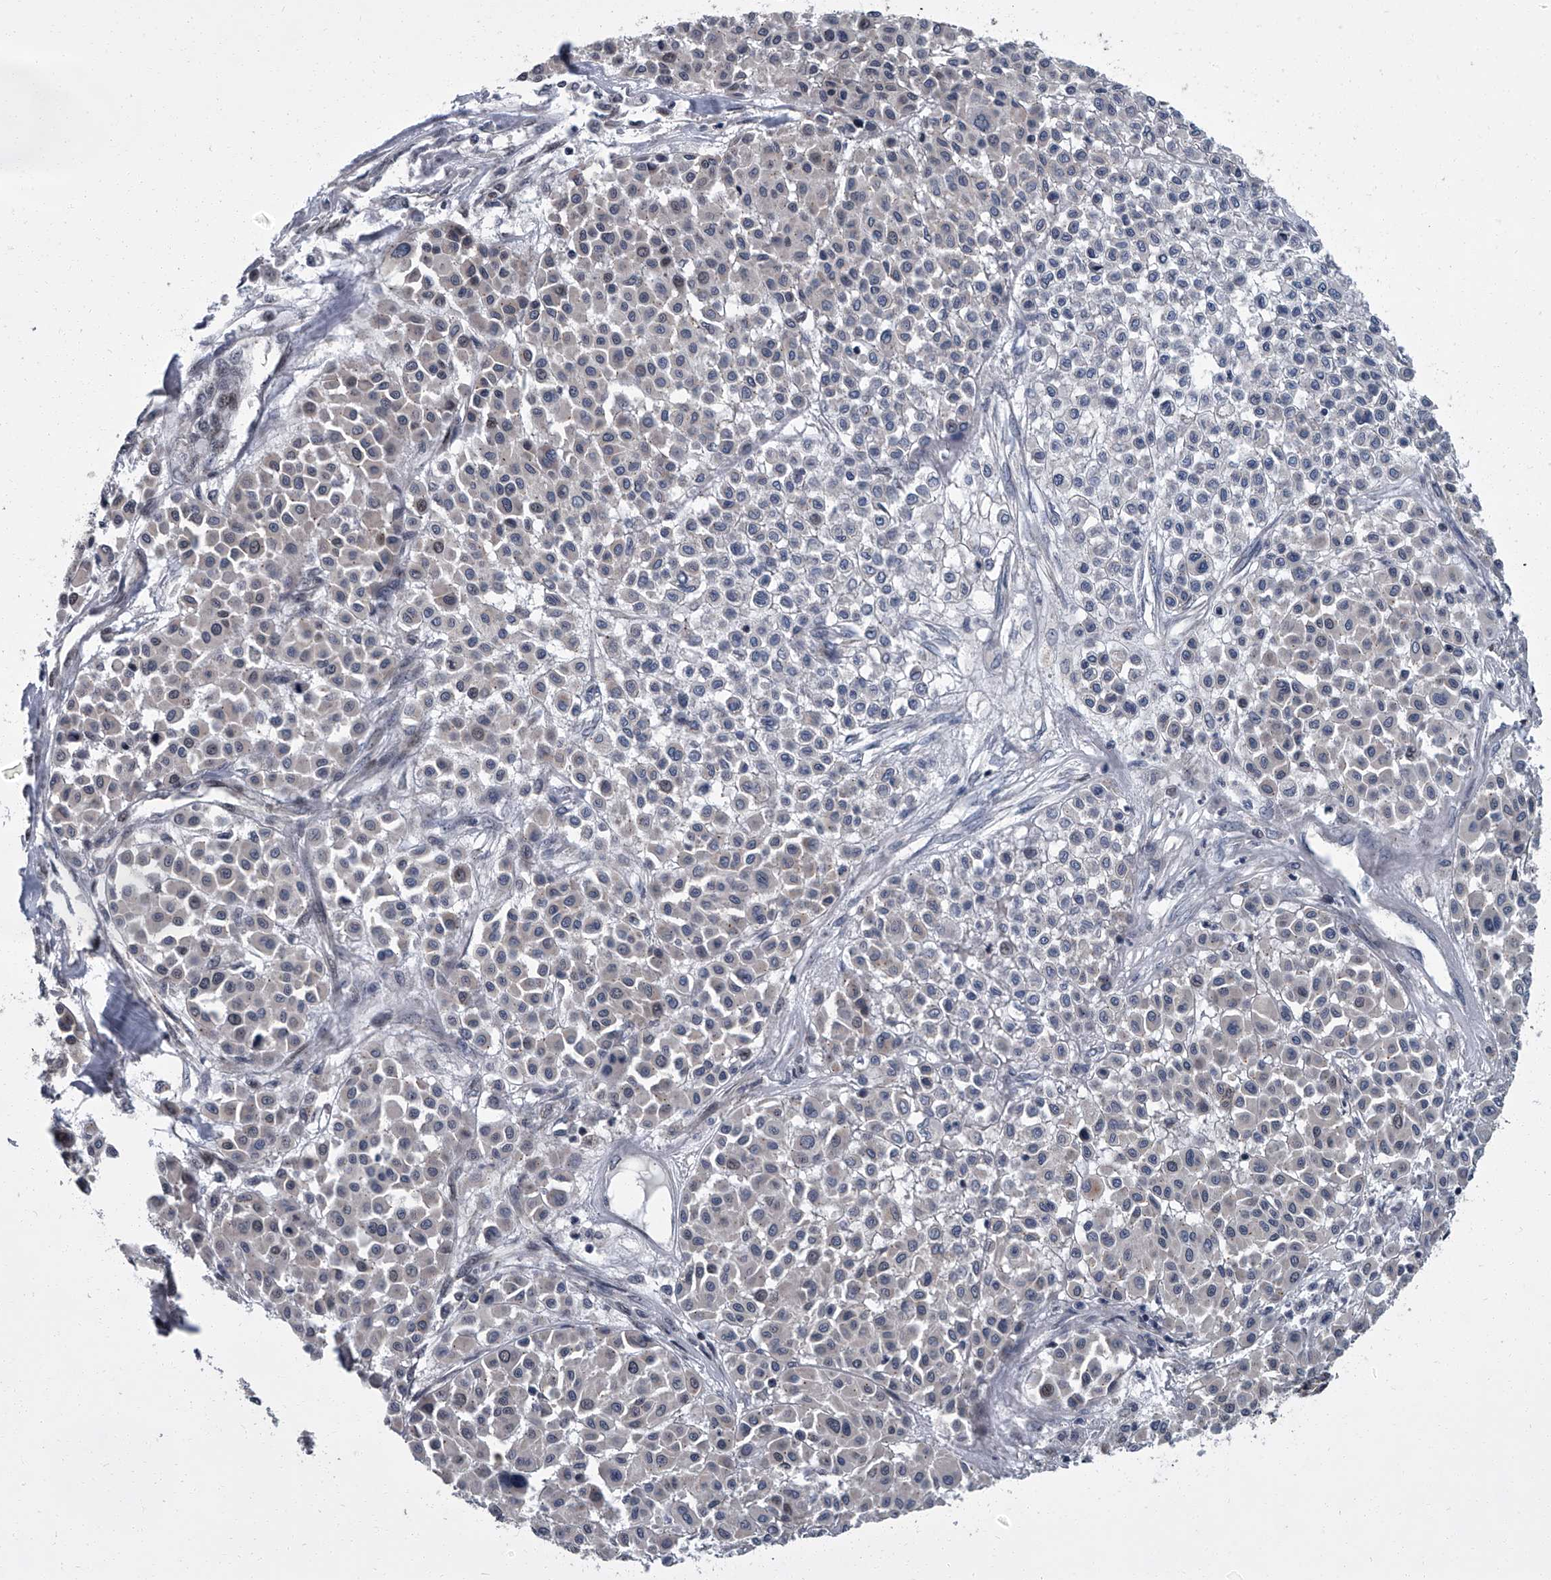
{"staining": {"intensity": "negative", "quantity": "none", "location": "none"}, "tissue": "melanoma", "cell_type": "Tumor cells", "image_type": "cancer", "snomed": [{"axis": "morphology", "description": "Malignant melanoma, Metastatic site"}, {"axis": "topography", "description": "Soft tissue"}], "caption": "Tumor cells show no significant positivity in melanoma.", "gene": "ZNF274", "patient": {"sex": "male", "age": 41}}